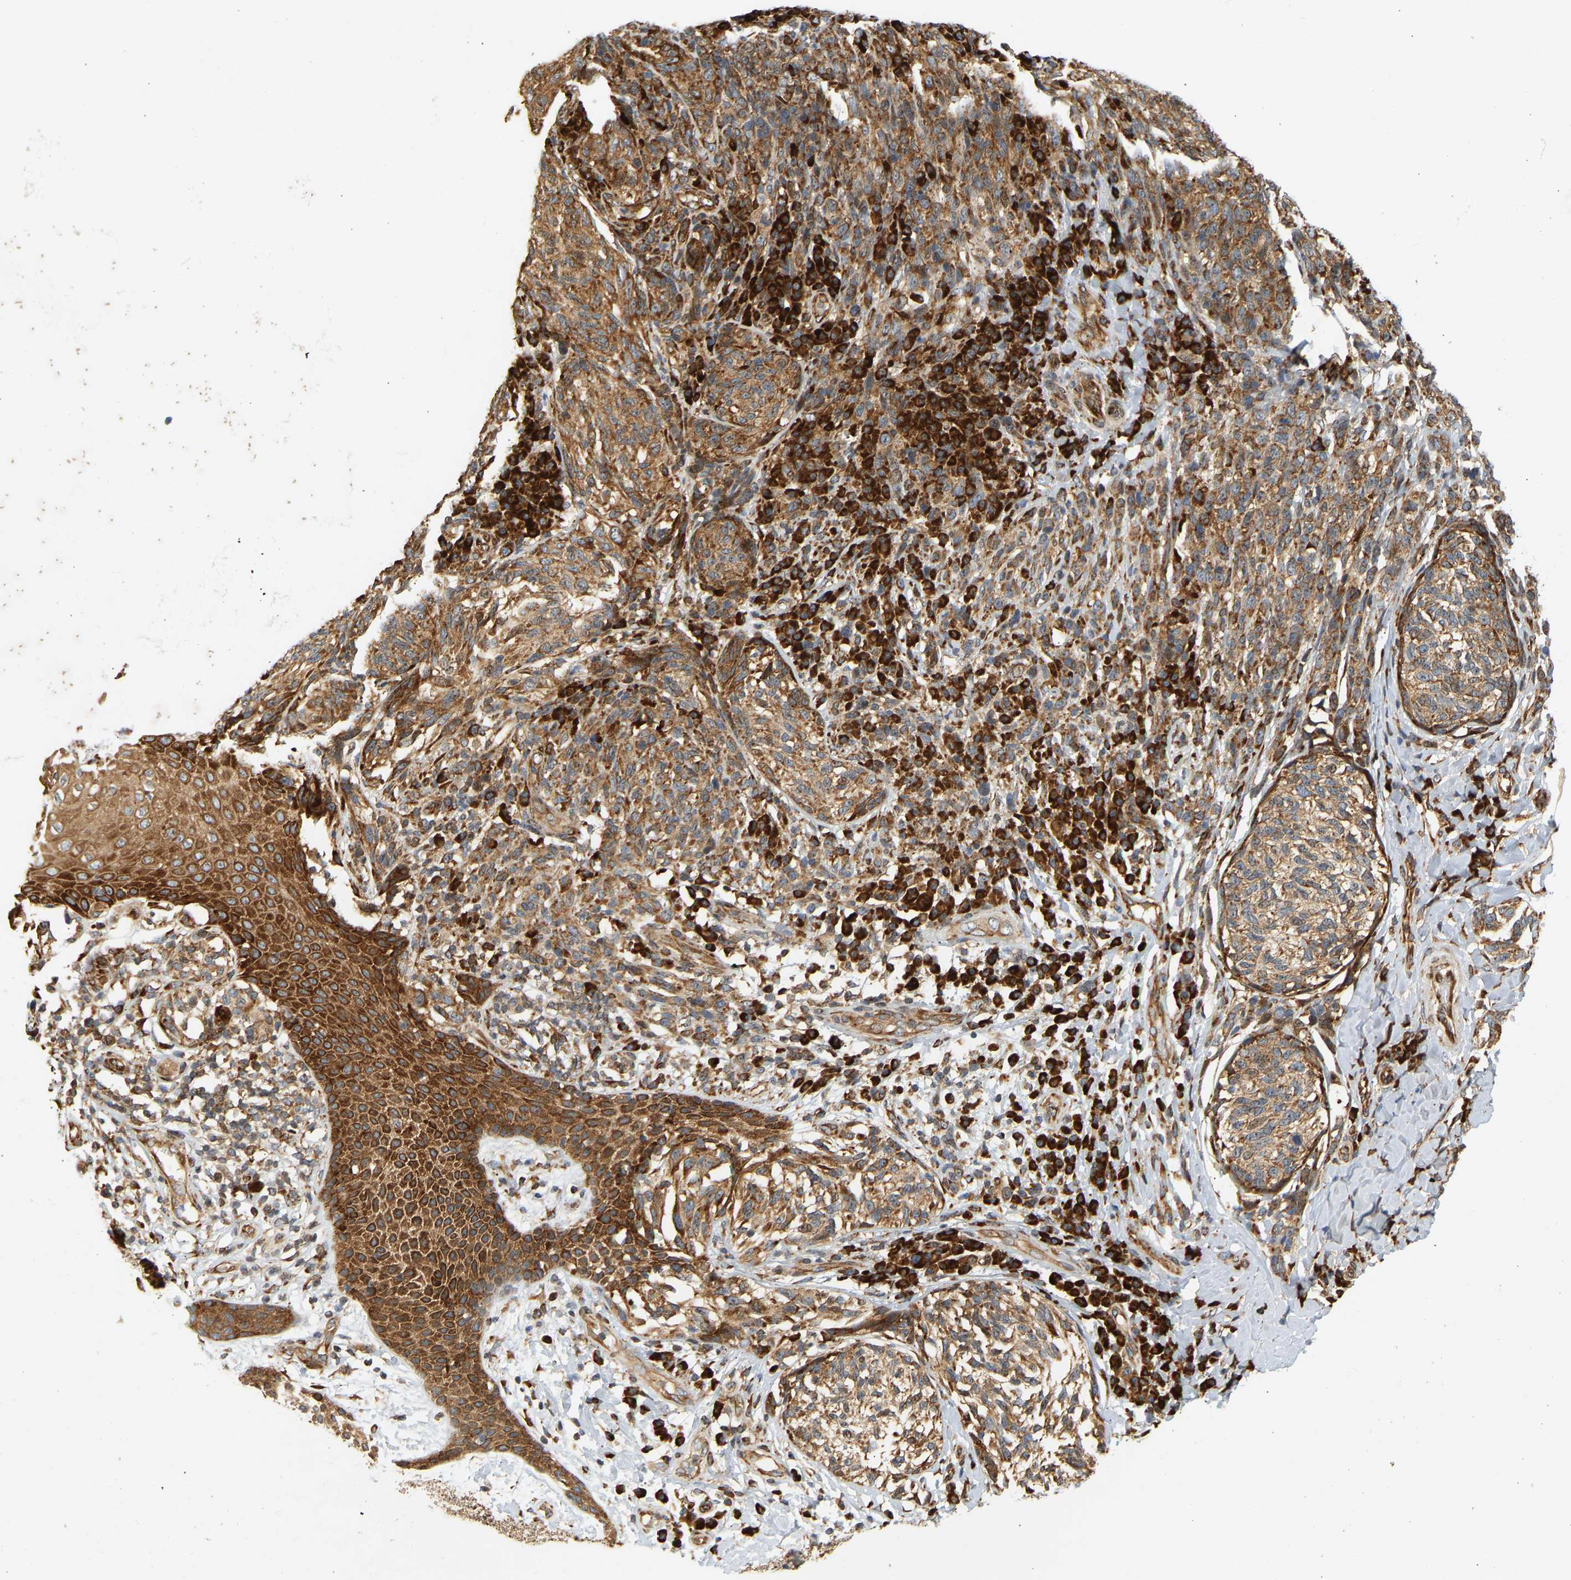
{"staining": {"intensity": "moderate", "quantity": ">75%", "location": "cytoplasmic/membranous"}, "tissue": "melanoma", "cell_type": "Tumor cells", "image_type": "cancer", "snomed": [{"axis": "morphology", "description": "Malignant melanoma, NOS"}, {"axis": "topography", "description": "Skin"}], "caption": "This is a micrograph of IHC staining of malignant melanoma, which shows moderate expression in the cytoplasmic/membranous of tumor cells.", "gene": "RPS14", "patient": {"sex": "female", "age": 73}}